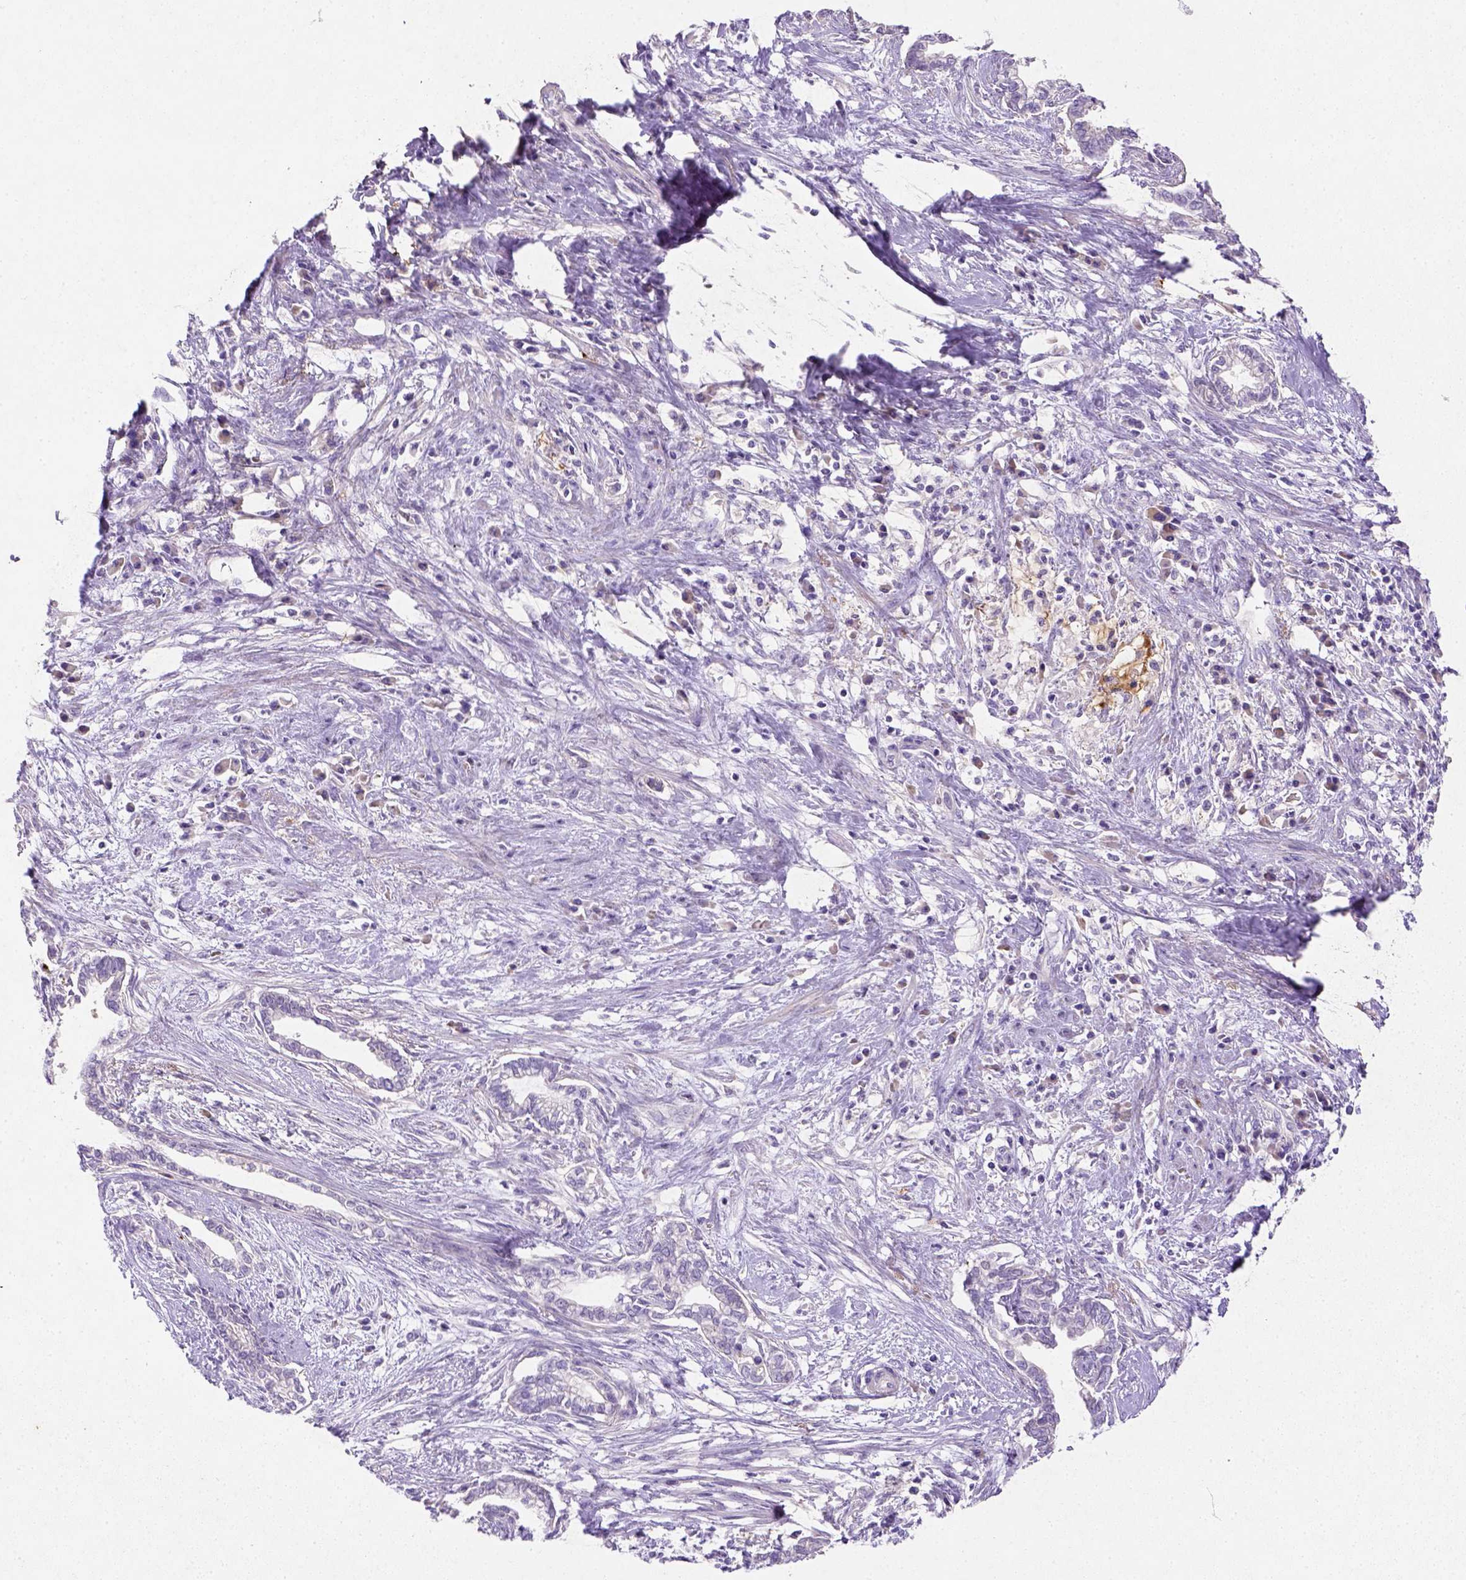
{"staining": {"intensity": "negative", "quantity": "none", "location": "none"}, "tissue": "cervical cancer", "cell_type": "Tumor cells", "image_type": "cancer", "snomed": [{"axis": "morphology", "description": "Adenocarcinoma, NOS"}, {"axis": "topography", "description": "Cervix"}], "caption": "Protein analysis of adenocarcinoma (cervical) exhibits no significant staining in tumor cells.", "gene": "NUDT2", "patient": {"sex": "female", "age": 62}}